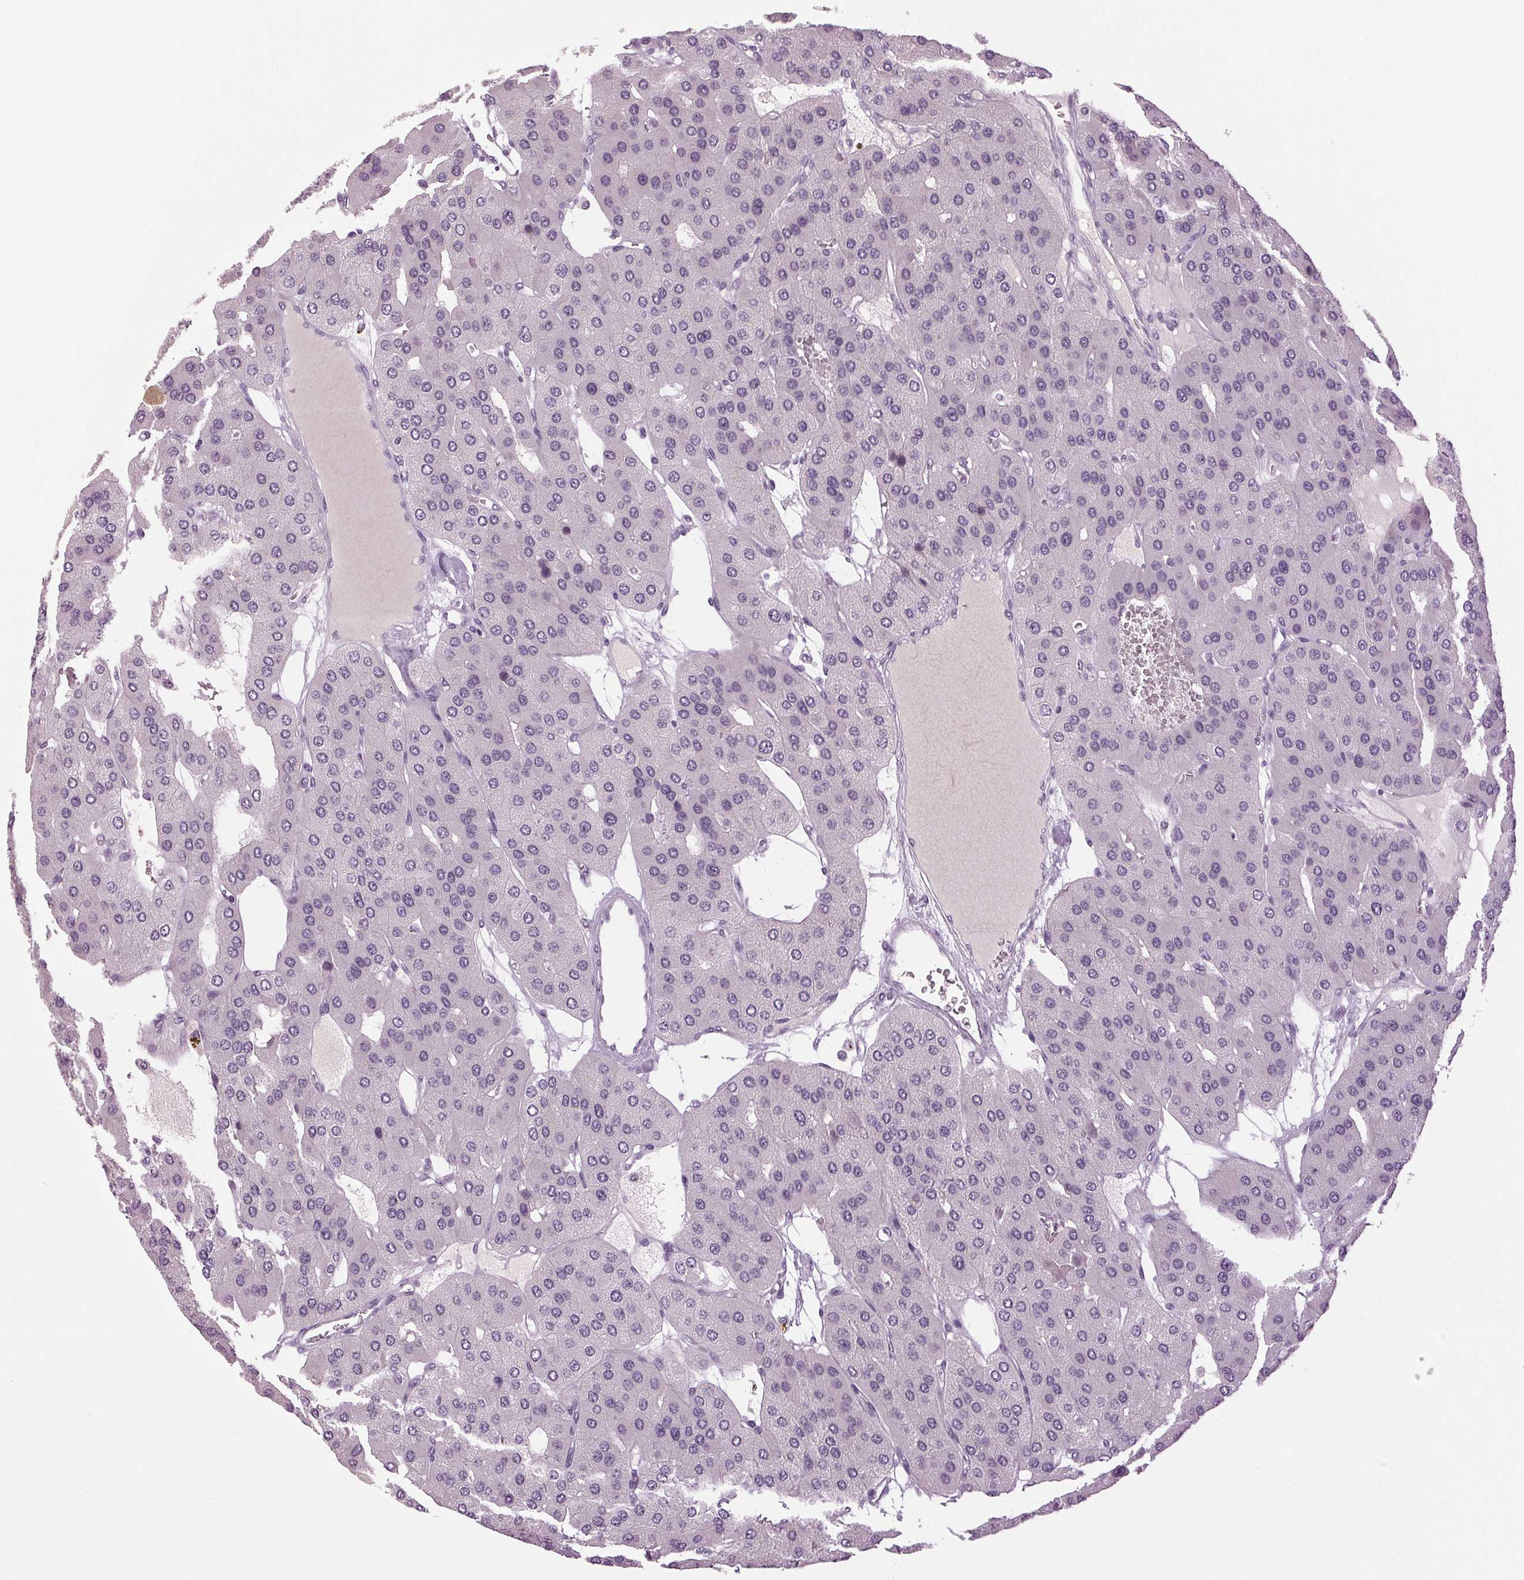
{"staining": {"intensity": "negative", "quantity": "none", "location": "none"}, "tissue": "parathyroid gland", "cell_type": "Glandular cells", "image_type": "normal", "snomed": [{"axis": "morphology", "description": "Normal tissue, NOS"}, {"axis": "morphology", "description": "Adenoma, NOS"}, {"axis": "topography", "description": "Parathyroid gland"}], "caption": "IHC image of normal human parathyroid gland stained for a protein (brown), which exhibits no positivity in glandular cells.", "gene": "DNAH12", "patient": {"sex": "female", "age": 86}}